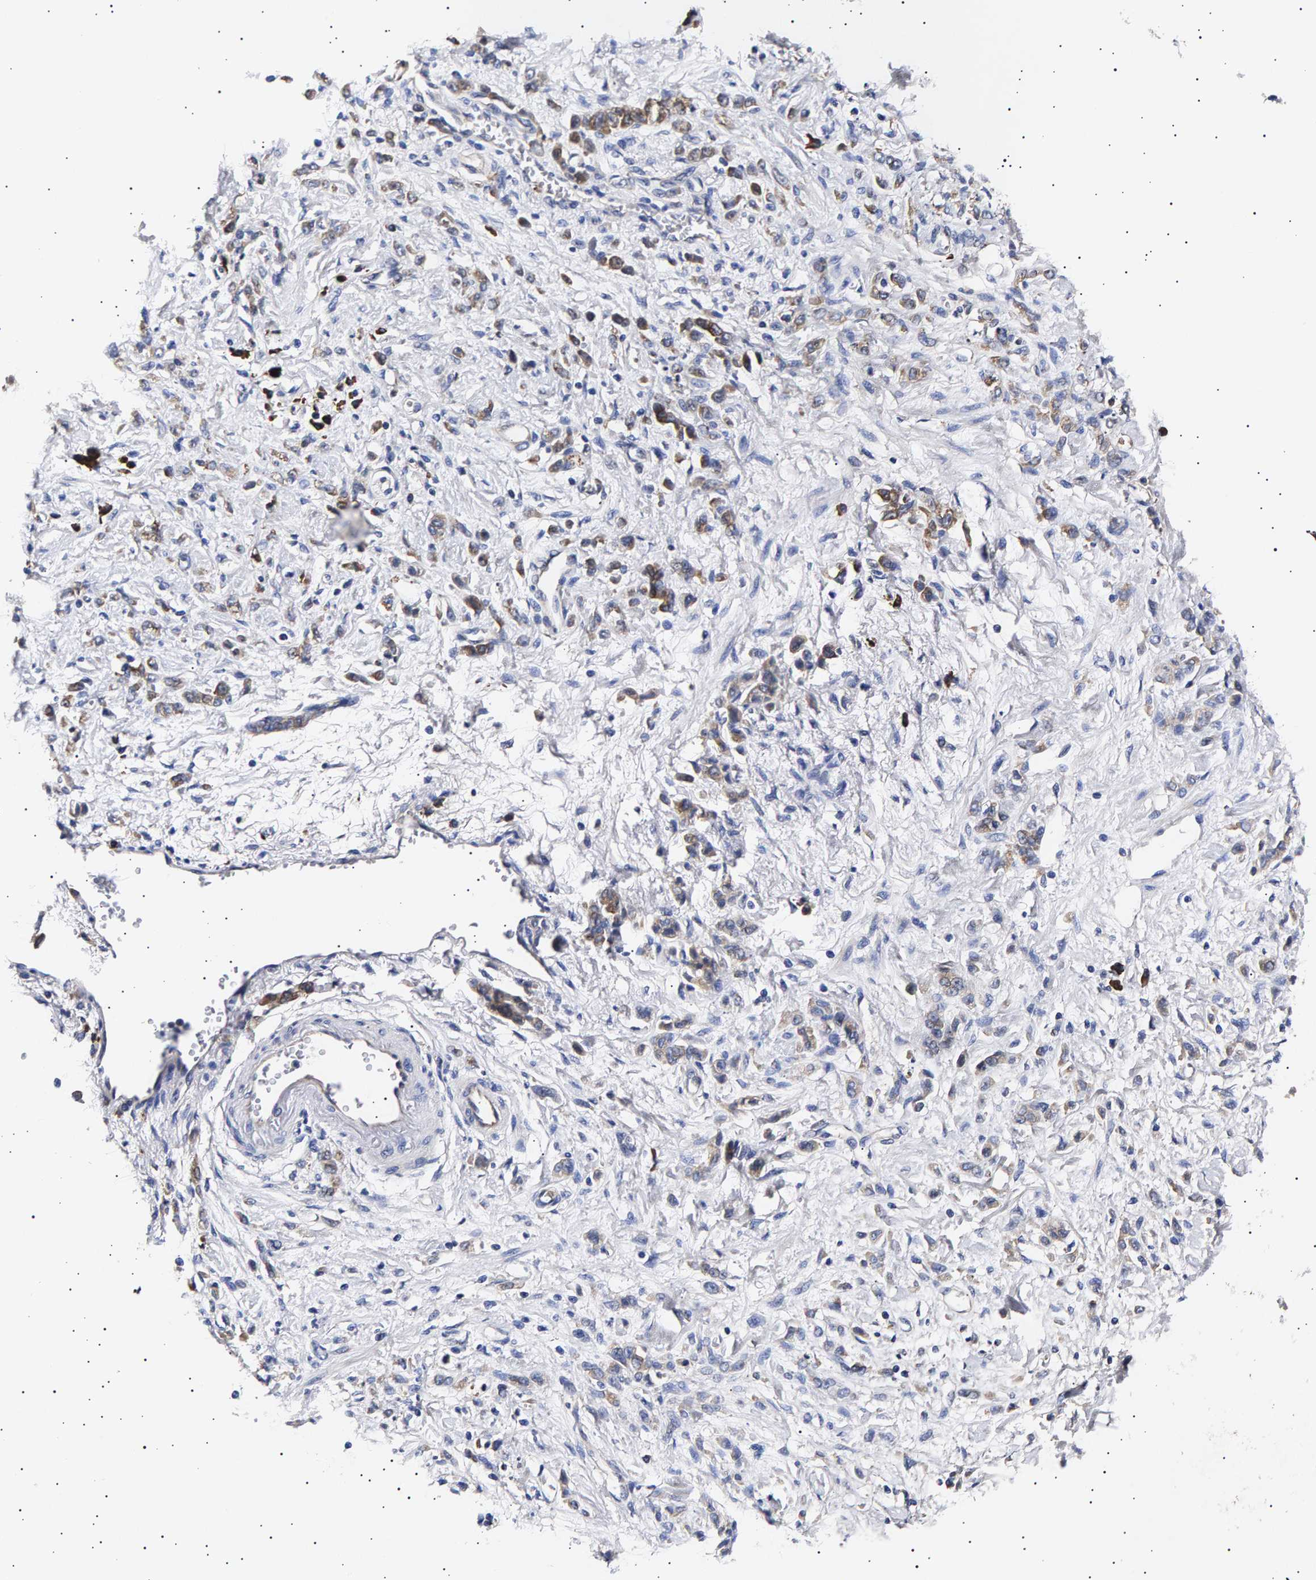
{"staining": {"intensity": "weak", "quantity": "25%-75%", "location": "cytoplasmic/membranous"}, "tissue": "stomach cancer", "cell_type": "Tumor cells", "image_type": "cancer", "snomed": [{"axis": "morphology", "description": "Normal tissue, NOS"}, {"axis": "morphology", "description": "Adenocarcinoma, NOS"}, {"axis": "topography", "description": "Stomach"}], "caption": "Immunohistochemical staining of stomach cancer (adenocarcinoma) demonstrates low levels of weak cytoplasmic/membranous expression in about 25%-75% of tumor cells.", "gene": "ANKRD40", "patient": {"sex": "male", "age": 82}}